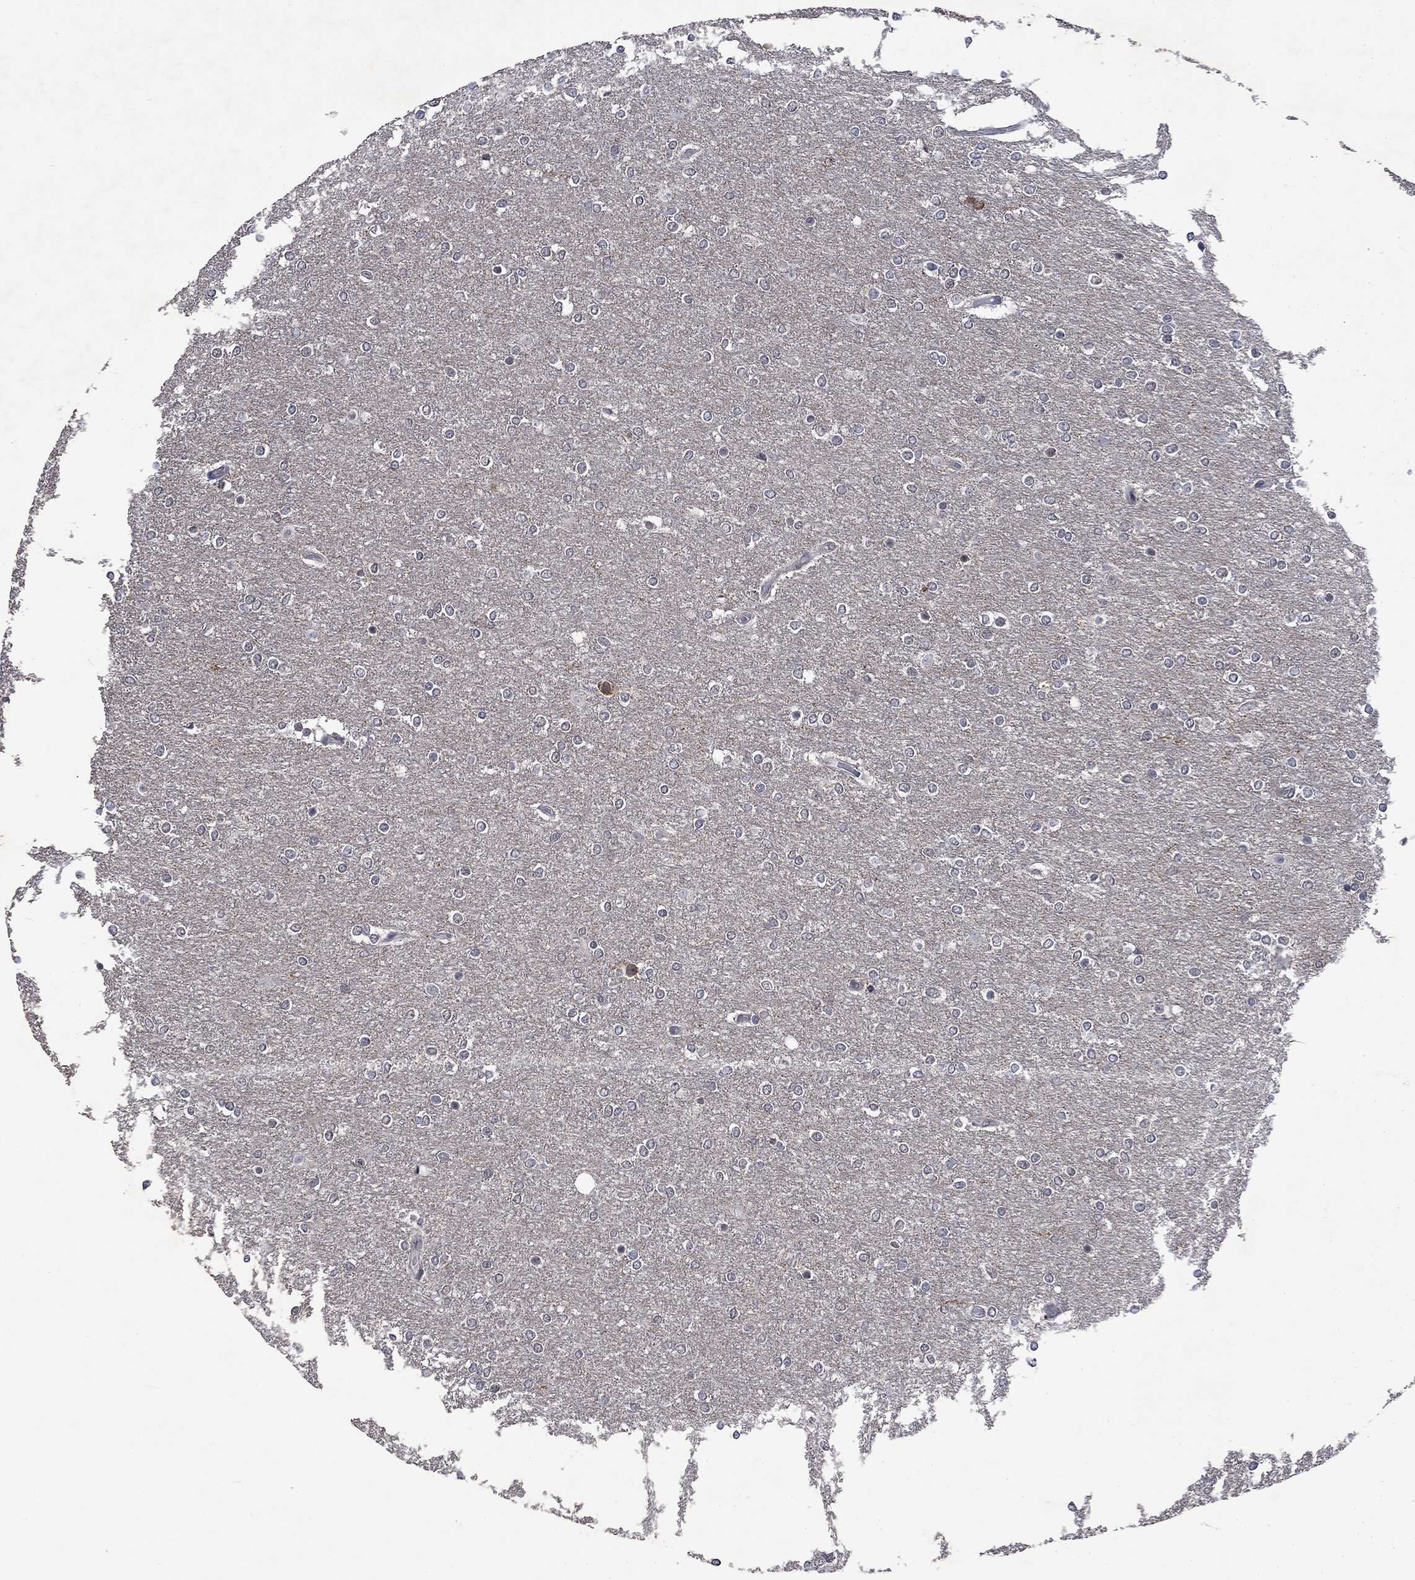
{"staining": {"intensity": "negative", "quantity": "none", "location": "none"}, "tissue": "glioma", "cell_type": "Tumor cells", "image_type": "cancer", "snomed": [{"axis": "morphology", "description": "Glioma, malignant, High grade"}, {"axis": "topography", "description": "Brain"}], "caption": "IHC histopathology image of human malignant glioma (high-grade) stained for a protein (brown), which reveals no positivity in tumor cells.", "gene": "PPP1R9A", "patient": {"sex": "female", "age": 61}}